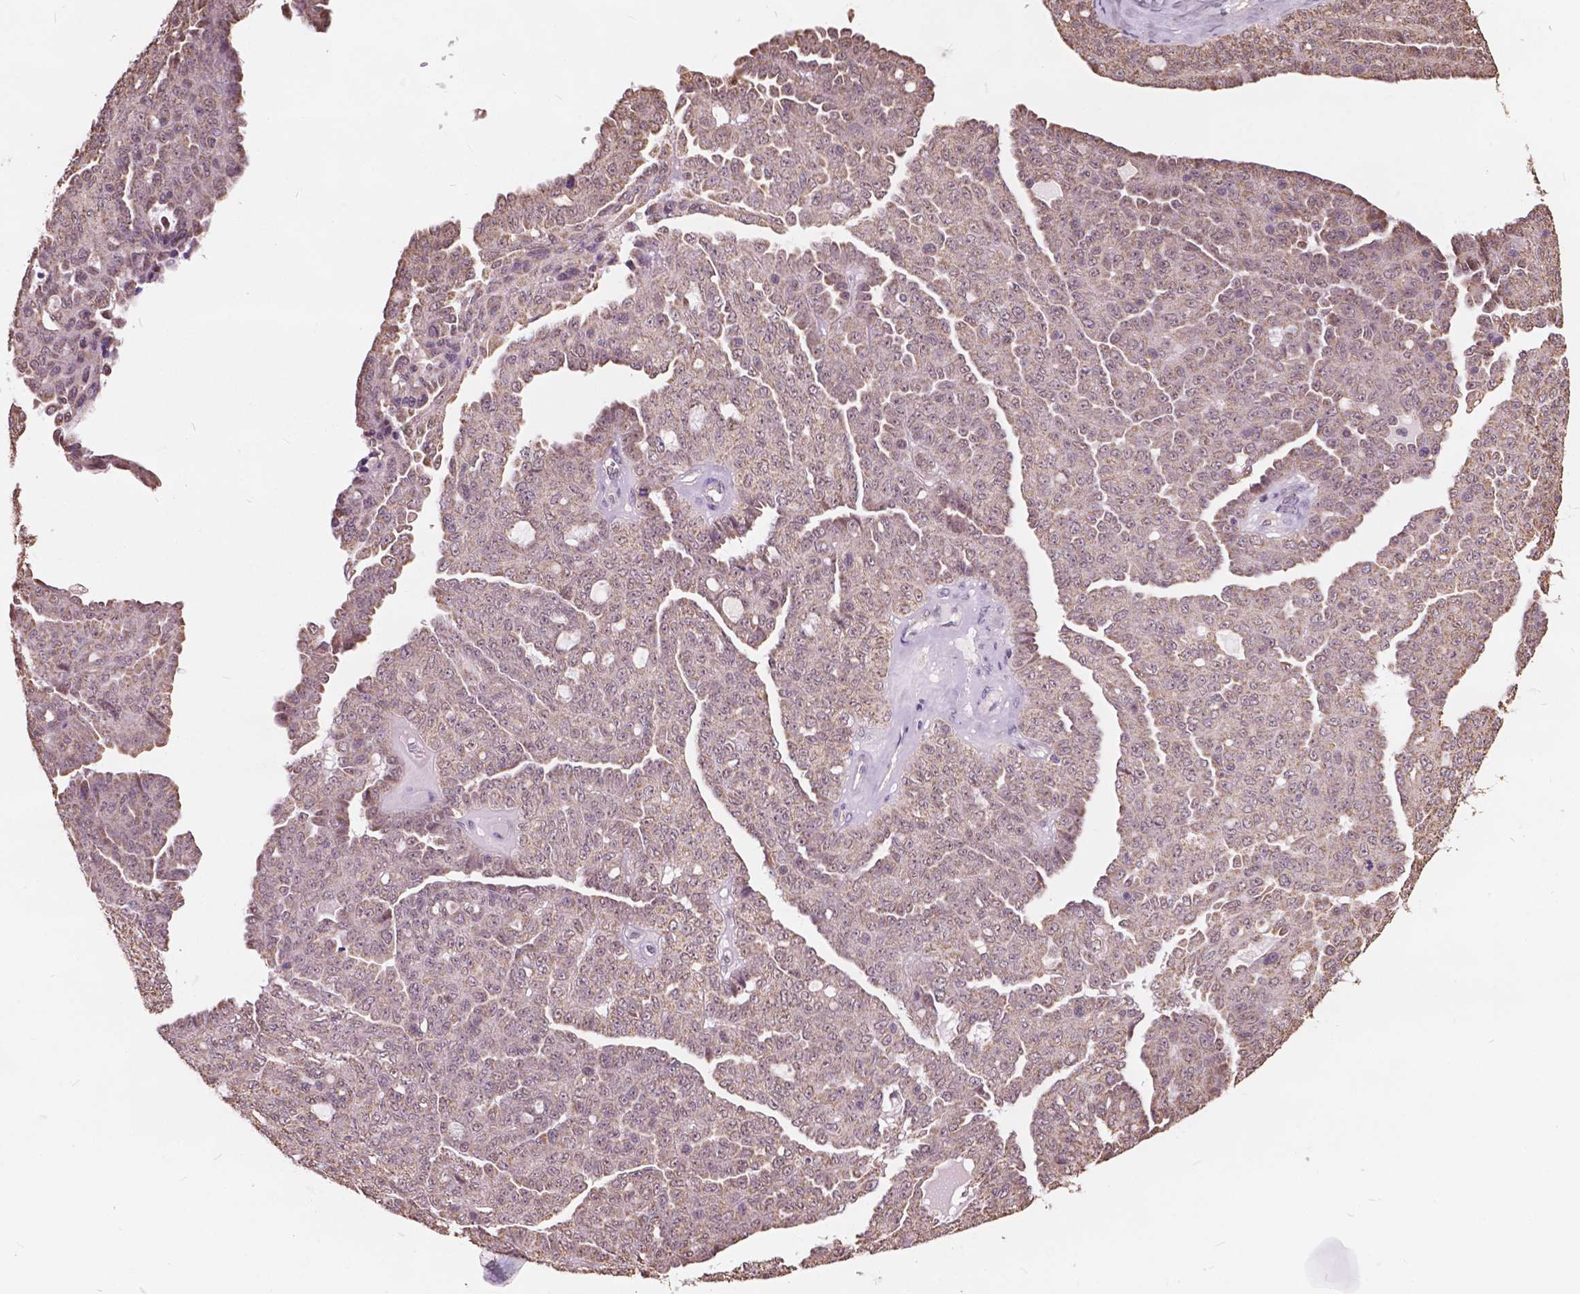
{"staining": {"intensity": "moderate", "quantity": ">75%", "location": "cytoplasmic/membranous,nuclear"}, "tissue": "ovarian cancer", "cell_type": "Tumor cells", "image_type": "cancer", "snomed": [{"axis": "morphology", "description": "Cystadenocarcinoma, serous, NOS"}, {"axis": "topography", "description": "Ovary"}], "caption": "Protein analysis of serous cystadenocarcinoma (ovarian) tissue reveals moderate cytoplasmic/membranous and nuclear positivity in approximately >75% of tumor cells. The protein is shown in brown color, while the nuclei are stained blue.", "gene": "SCOC", "patient": {"sex": "female", "age": 71}}